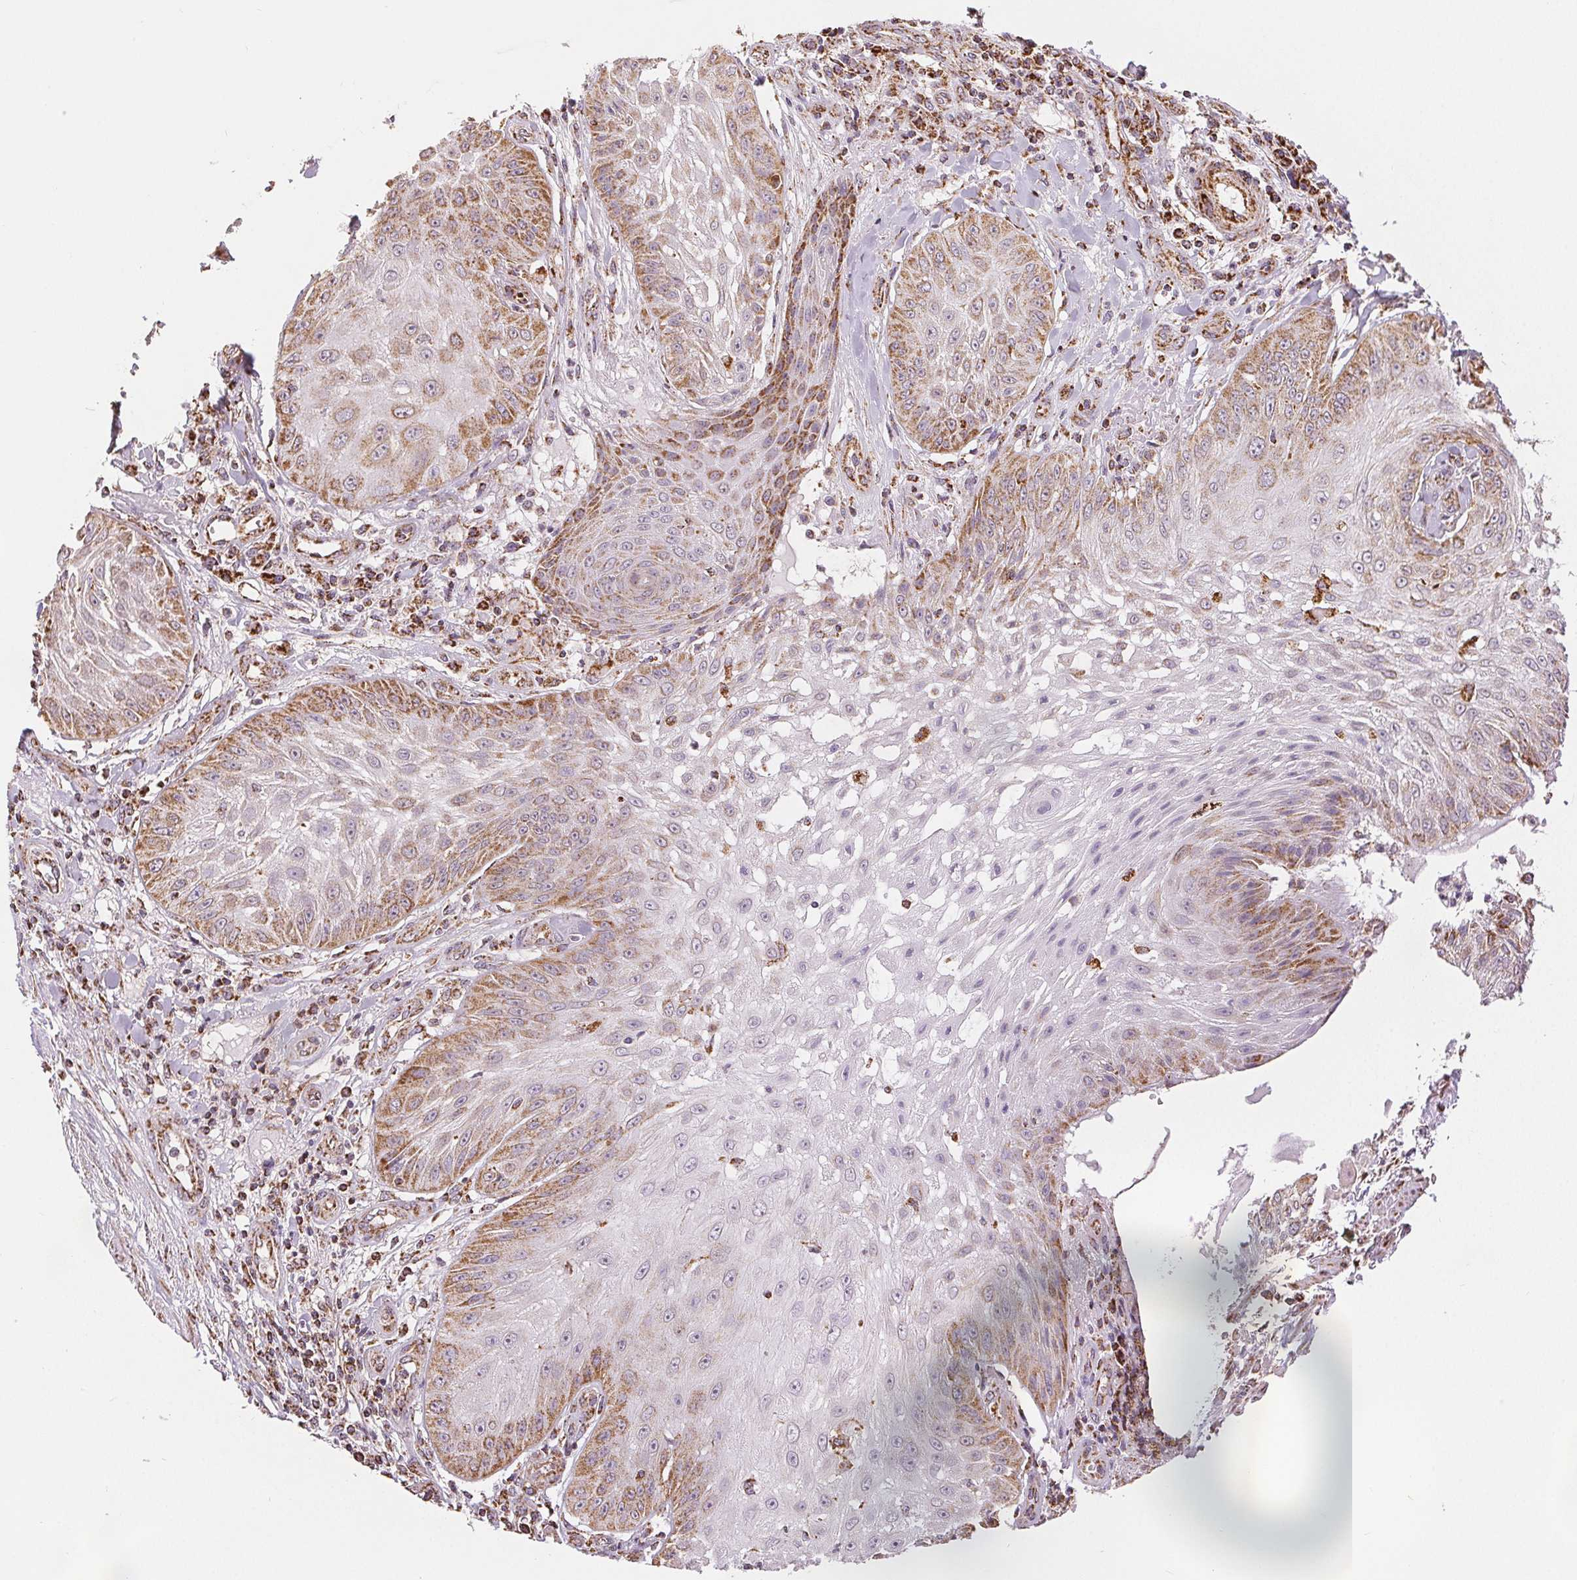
{"staining": {"intensity": "moderate", "quantity": "<25%", "location": "cytoplasmic/membranous"}, "tissue": "skin cancer", "cell_type": "Tumor cells", "image_type": "cancer", "snomed": [{"axis": "morphology", "description": "Squamous cell carcinoma, NOS"}, {"axis": "topography", "description": "Skin"}], "caption": "IHC photomicrograph of skin cancer (squamous cell carcinoma) stained for a protein (brown), which reveals low levels of moderate cytoplasmic/membranous staining in approximately <25% of tumor cells.", "gene": "SDHB", "patient": {"sex": "male", "age": 70}}